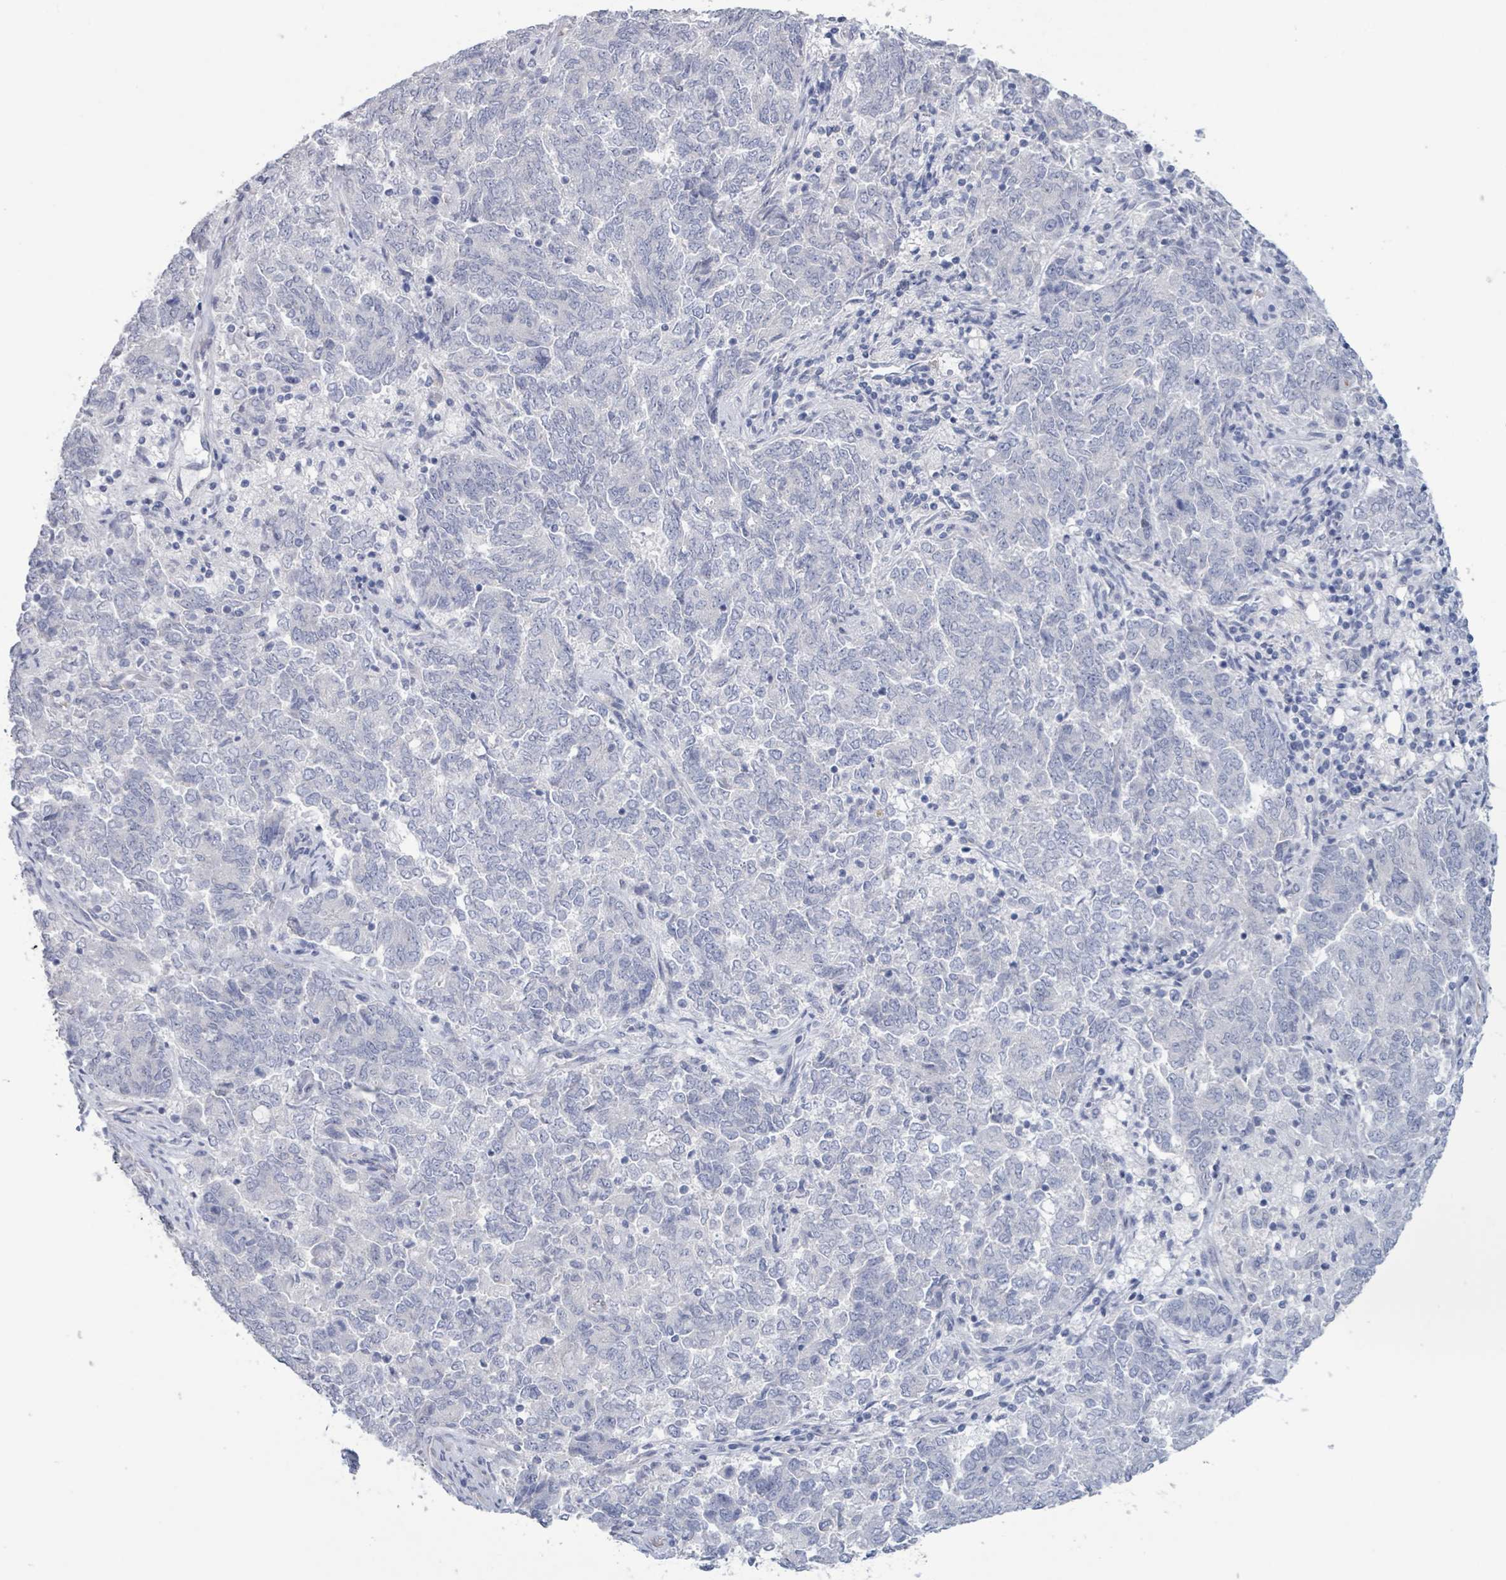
{"staining": {"intensity": "negative", "quantity": "none", "location": "none"}, "tissue": "endometrial cancer", "cell_type": "Tumor cells", "image_type": "cancer", "snomed": [{"axis": "morphology", "description": "Adenocarcinoma, NOS"}, {"axis": "topography", "description": "Endometrium"}], "caption": "High magnification brightfield microscopy of endometrial adenocarcinoma stained with DAB (3,3'-diaminobenzidine) (brown) and counterstained with hematoxylin (blue): tumor cells show no significant positivity.", "gene": "PKLR", "patient": {"sex": "female", "age": 80}}